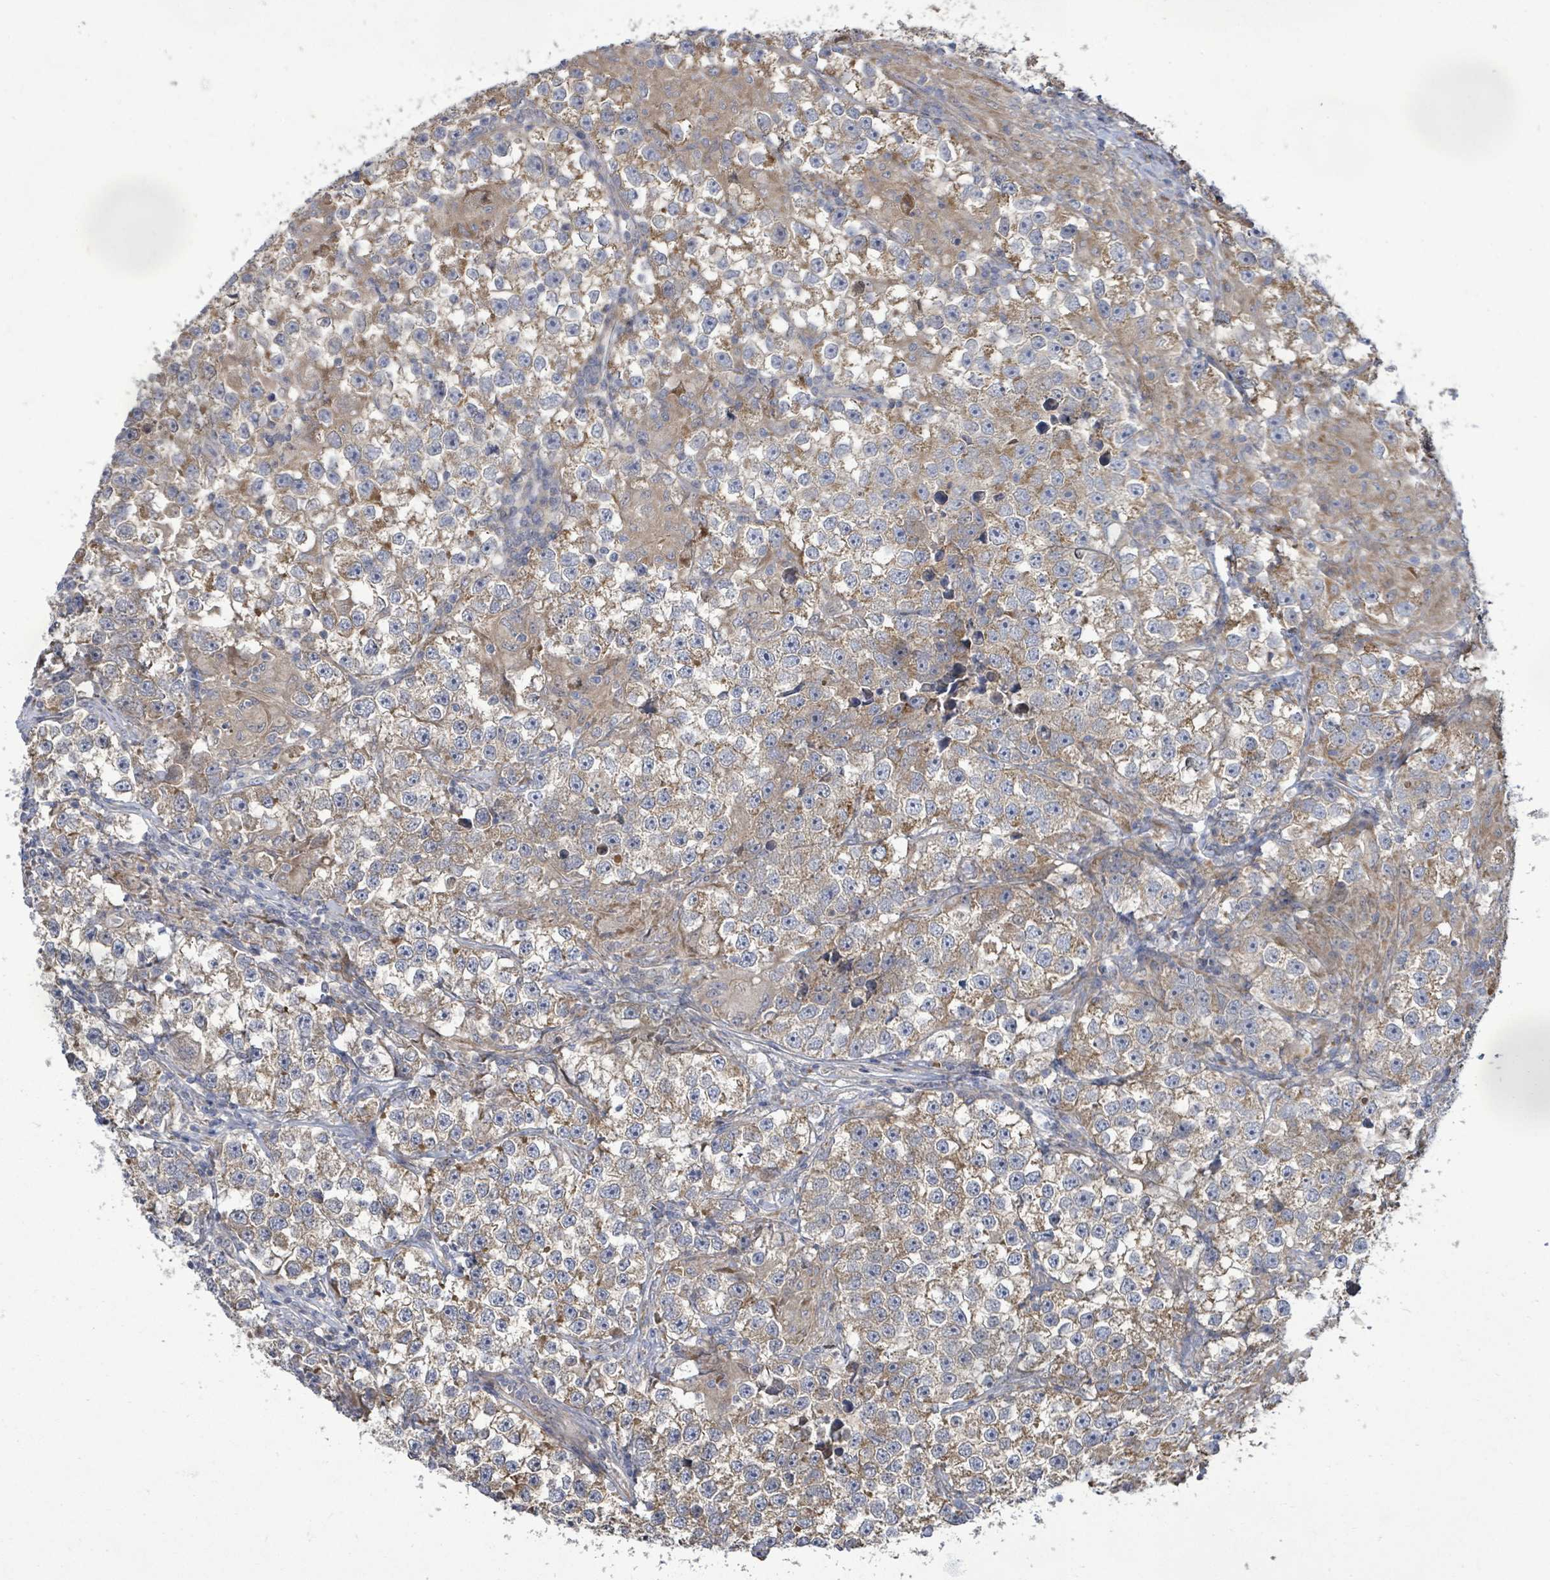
{"staining": {"intensity": "moderate", "quantity": ">75%", "location": "cytoplasmic/membranous"}, "tissue": "testis cancer", "cell_type": "Tumor cells", "image_type": "cancer", "snomed": [{"axis": "morphology", "description": "Seminoma, NOS"}, {"axis": "topography", "description": "Testis"}], "caption": "Human testis cancer stained with a brown dye reveals moderate cytoplasmic/membranous positive expression in approximately >75% of tumor cells.", "gene": "KBTBD11", "patient": {"sex": "male", "age": 46}}